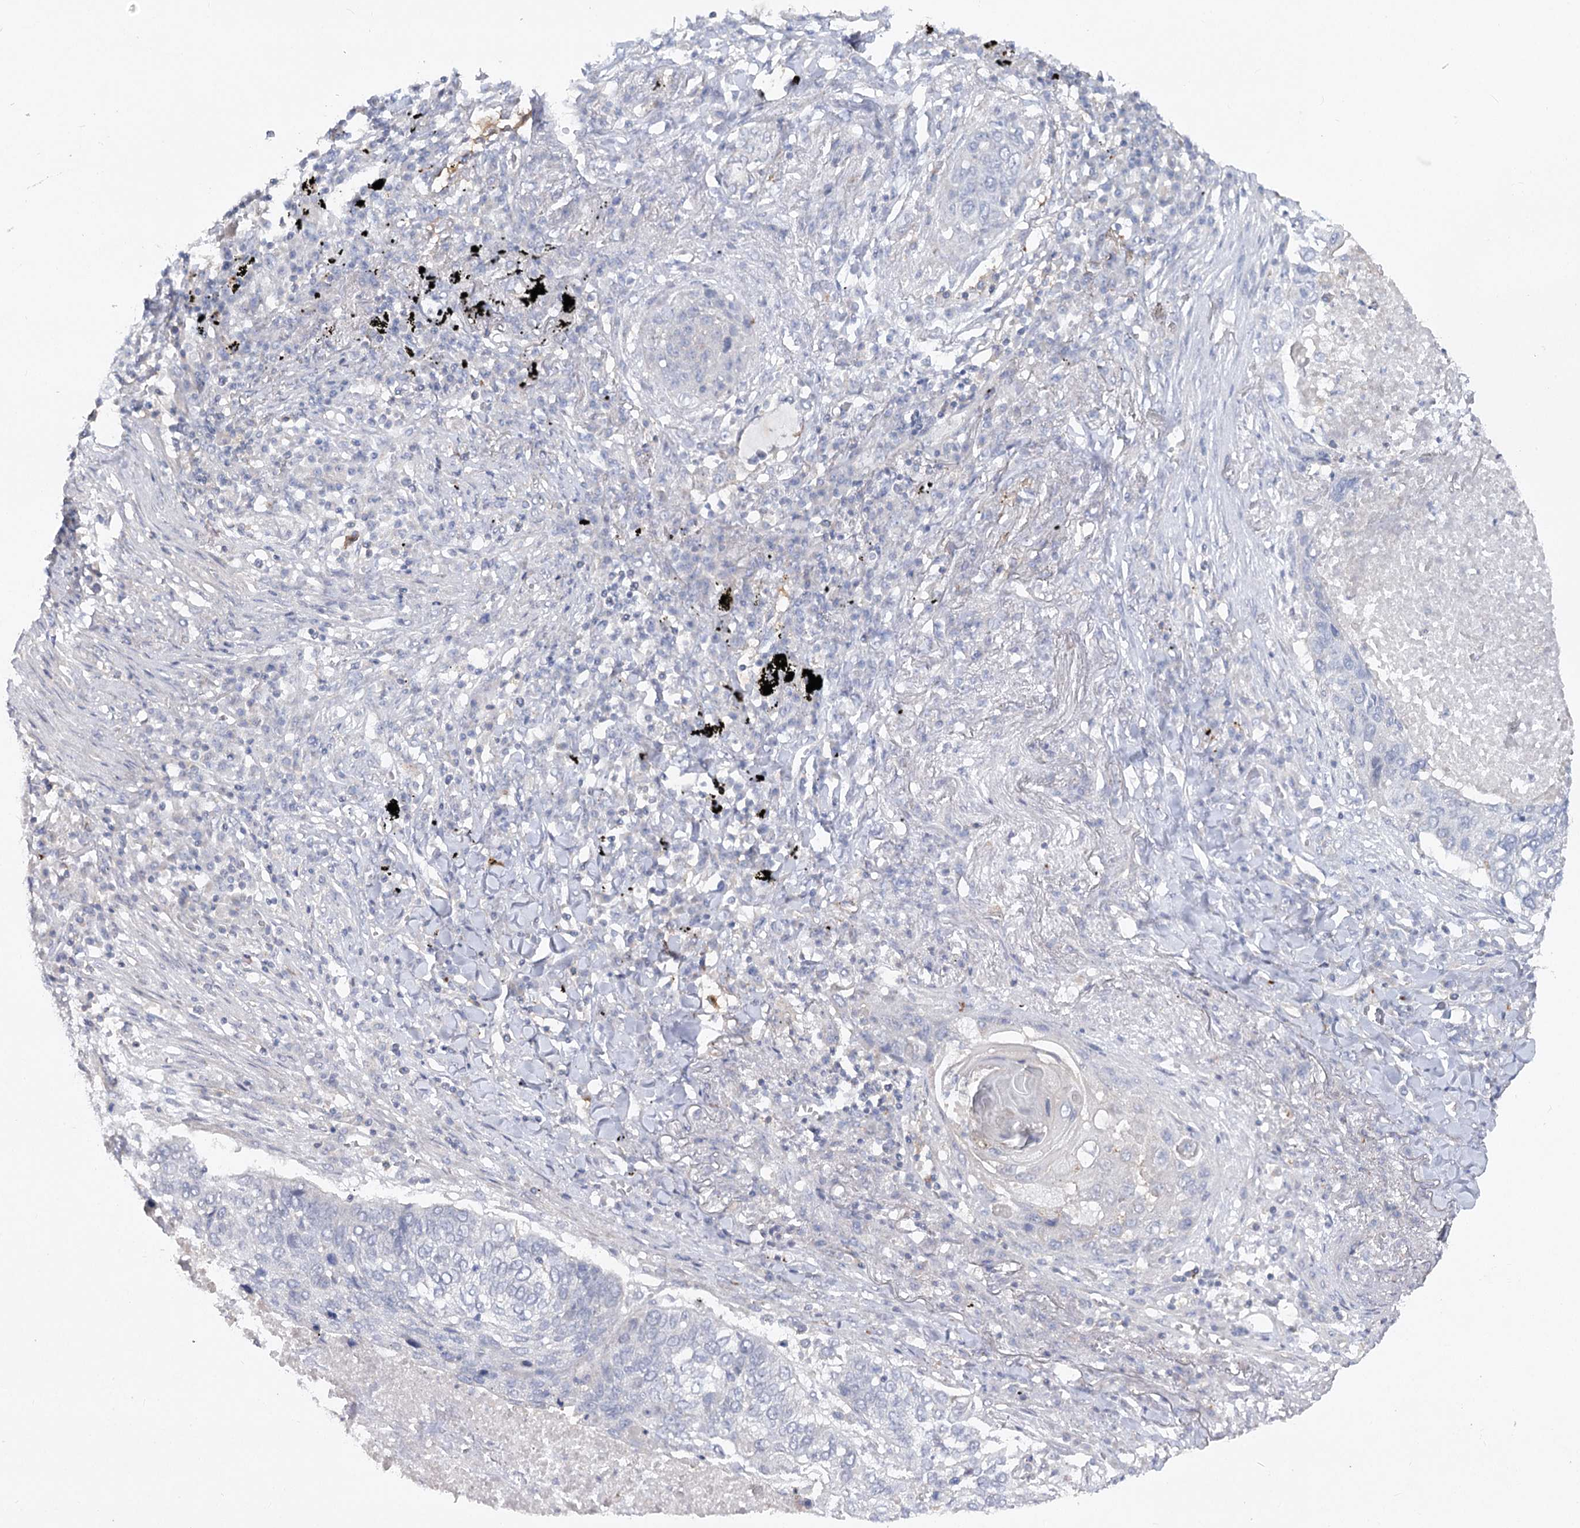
{"staining": {"intensity": "negative", "quantity": "none", "location": "none"}, "tissue": "lung cancer", "cell_type": "Tumor cells", "image_type": "cancer", "snomed": [{"axis": "morphology", "description": "Squamous cell carcinoma, NOS"}, {"axis": "topography", "description": "Lung"}], "caption": "There is no significant expression in tumor cells of lung cancer (squamous cell carcinoma).", "gene": "SCN11A", "patient": {"sex": "female", "age": 63}}